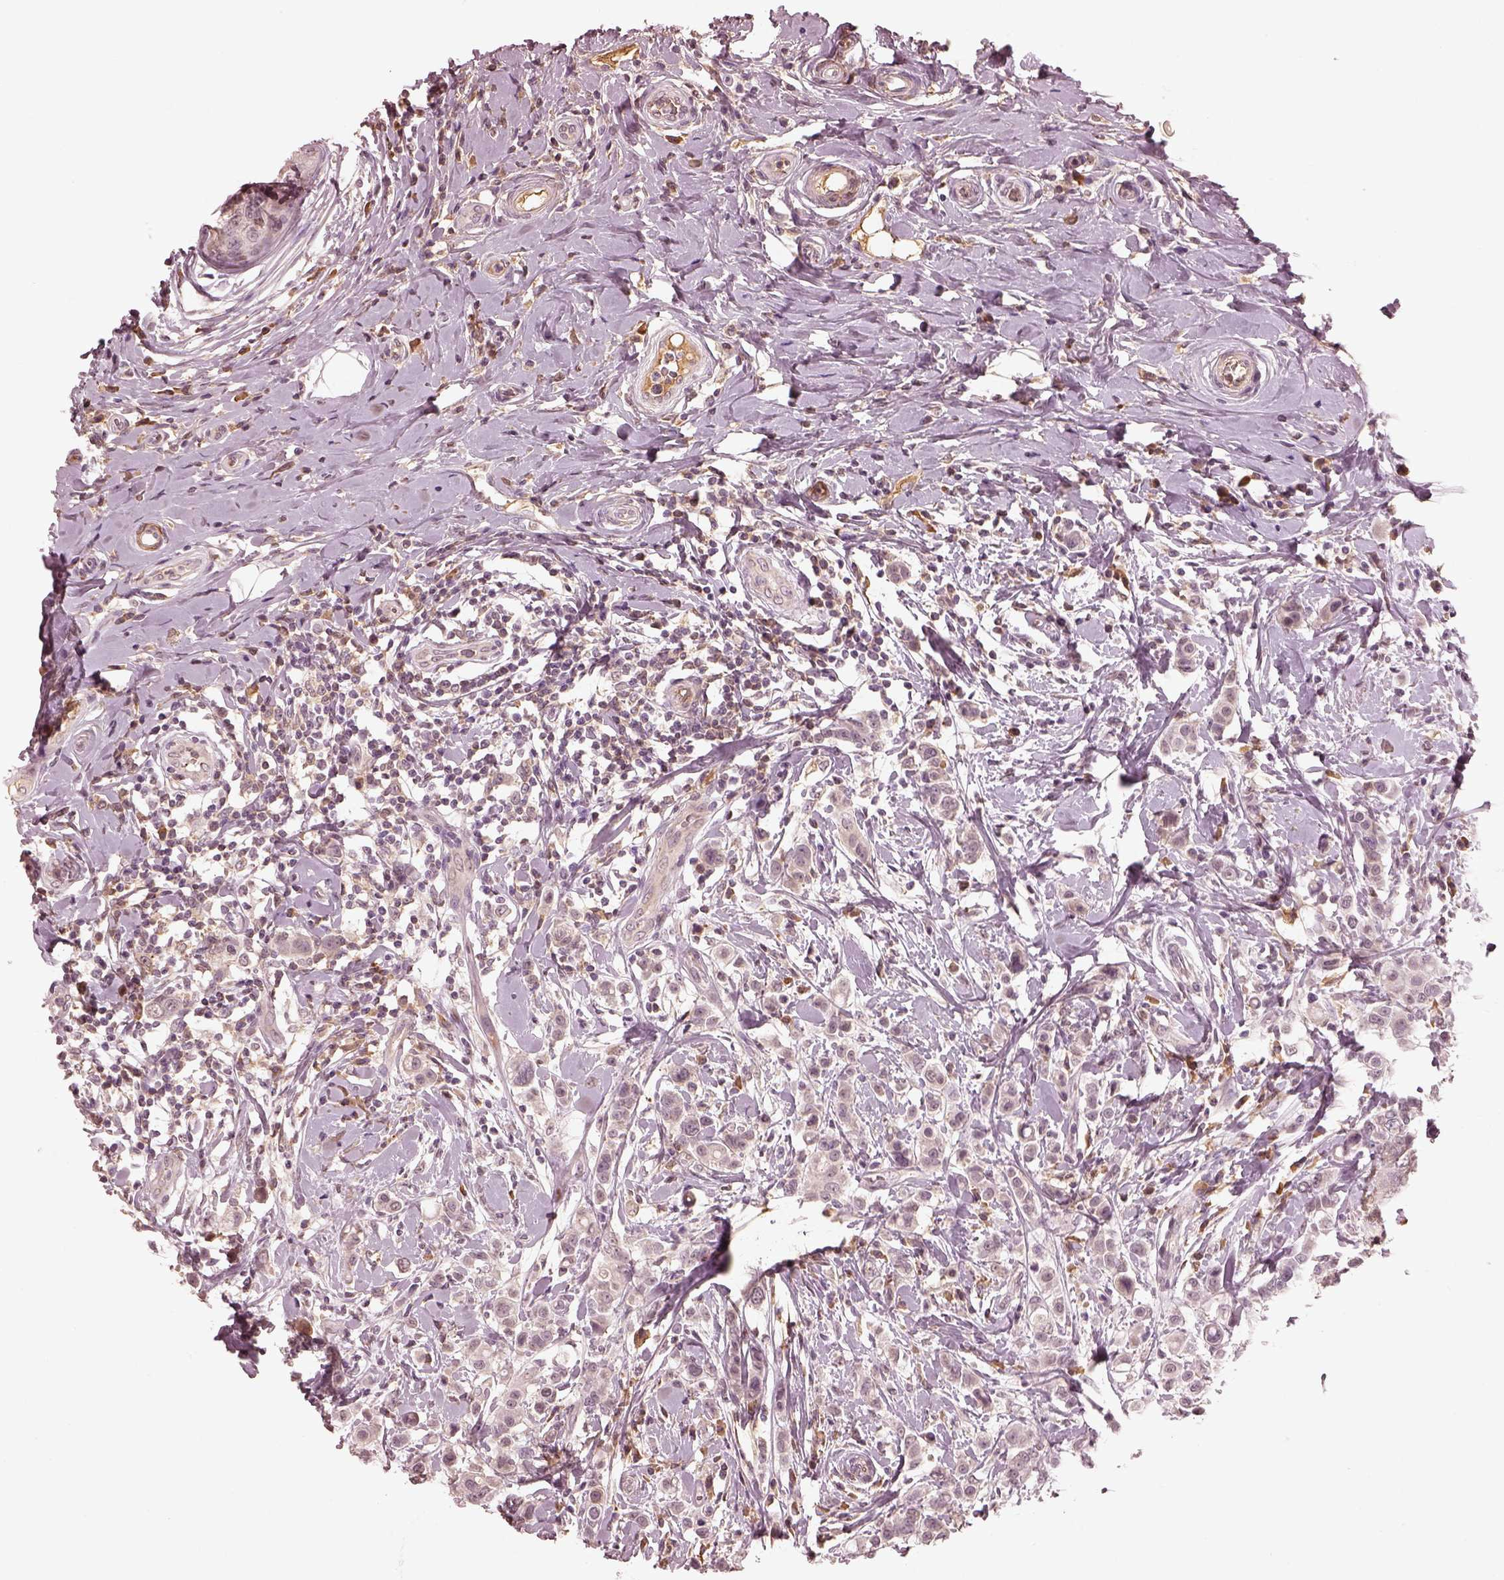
{"staining": {"intensity": "negative", "quantity": "none", "location": "none"}, "tissue": "breast cancer", "cell_type": "Tumor cells", "image_type": "cancer", "snomed": [{"axis": "morphology", "description": "Duct carcinoma"}, {"axis": "topography", "description": "Breast"}], "caption": "Immunohistochemical staining of human intraductal carcinoma (breast) reveals no significant staining in tumor cells.", "gene": "CALR3", "patient": {"sex": "female", "age": 27}}